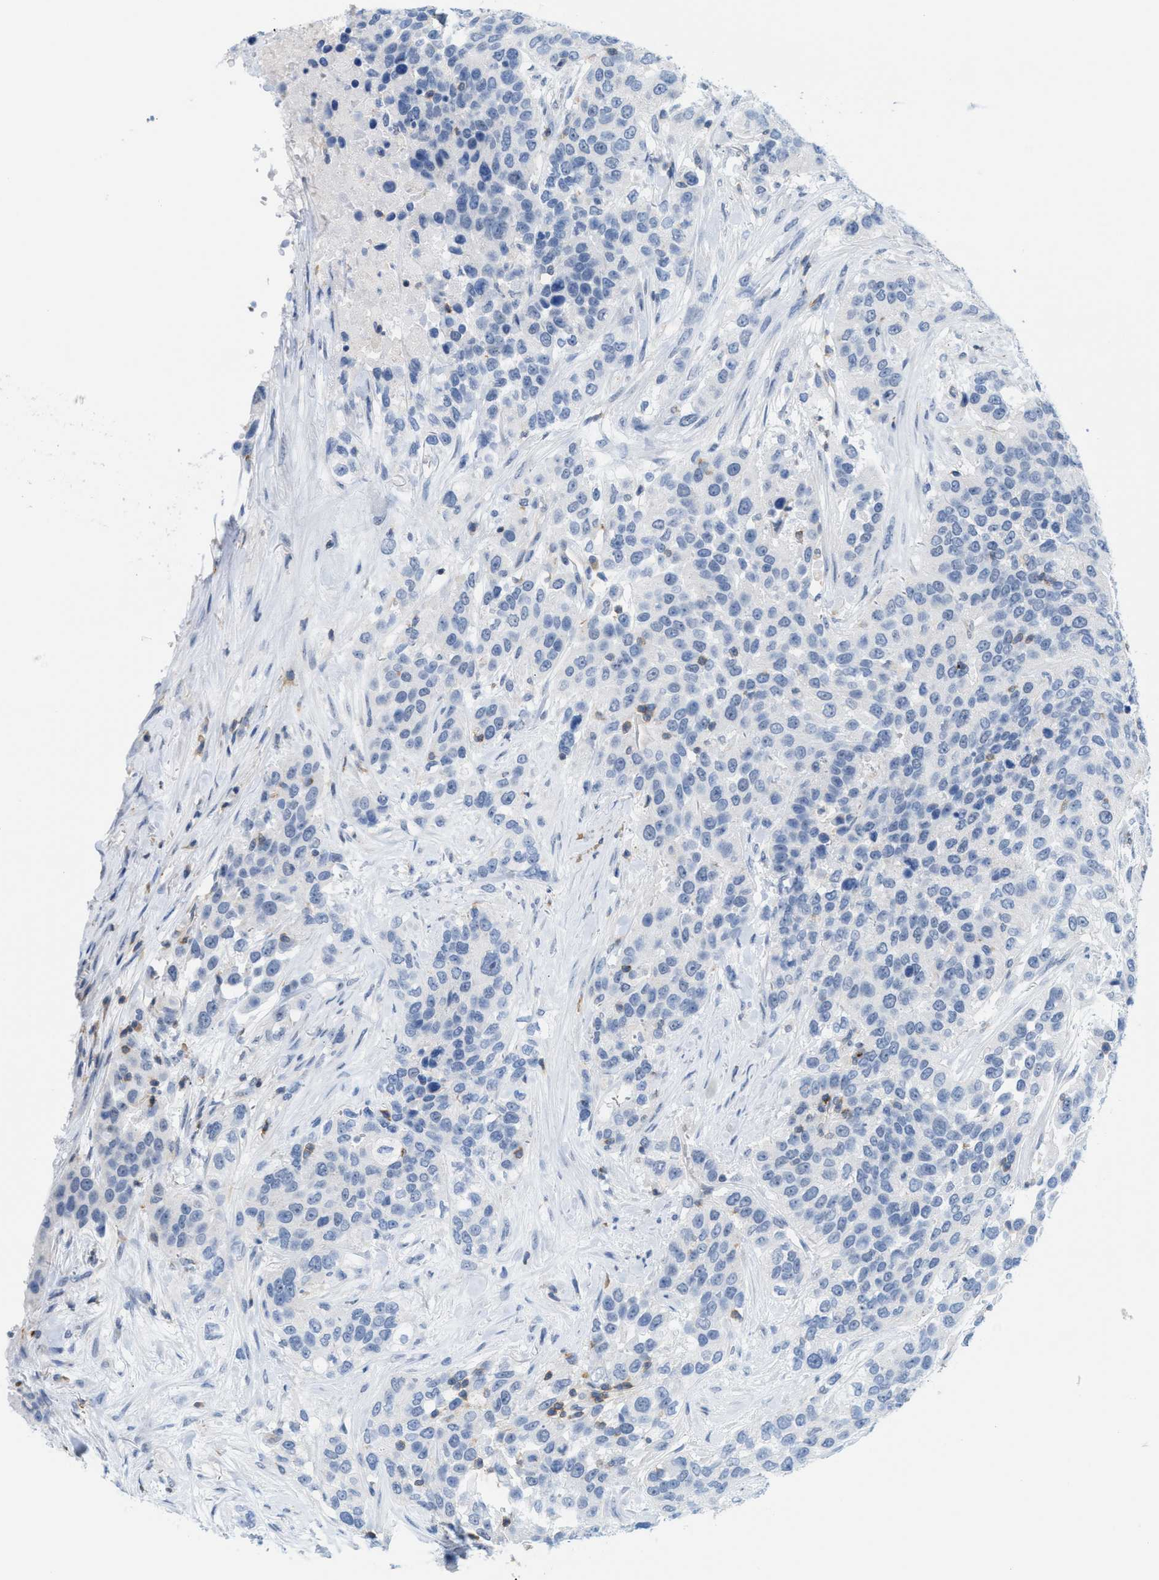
{"staining": {"intensity": "negative", "quantity": "none", "location": "none"}, "tissue": "urothelial cancer", "cell_type": "Tumor cells", "image_type": "cancer", "snomed": [{"axis": "morphology", "description": "Urothelial carcinoma, High grade"}, {"axis": "topography", "description": "Urinary bladder"}], "caption": "Immunohistochemical staining of urothelial cancer demonstrates no significant expression in tumor cells. The staining was performed using DAB to visualize the protein expression in brown, while the nuclei were stained in blue with hematoxylin (Magnification: 20x).", "gene": "IL16", "patient": {"sex": "female", "age": 80}}